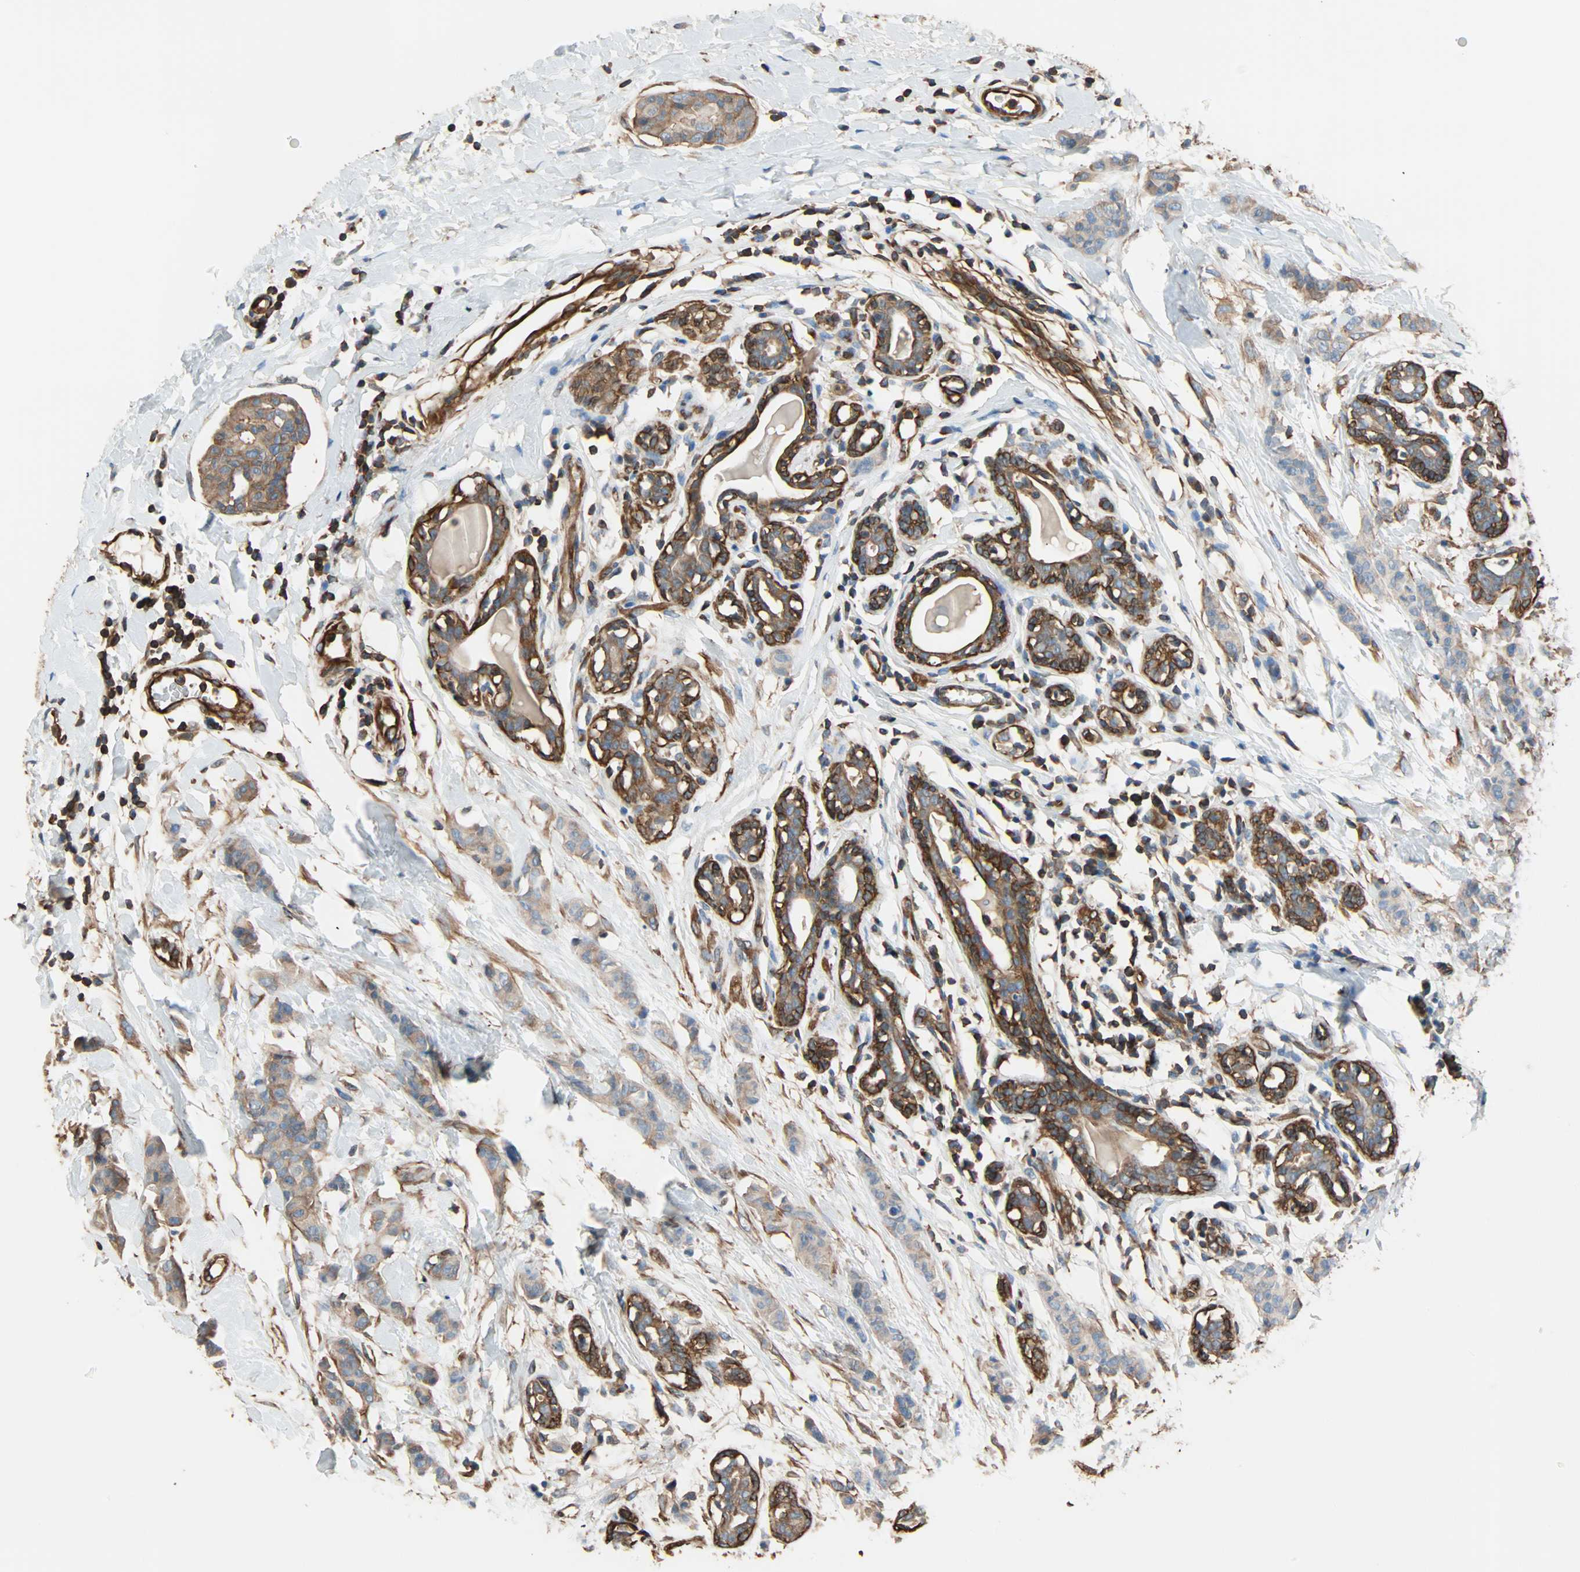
{"staining": {"intensity": "weak", "quantity": ">75%", "location": "cytoplasmic/membranous"}, "tissue": "breast cancer", "cell_type": "Tumor cells", "image_type": "cancer", "snomed": [{"axis": "morphology", "description": "Normal tissue, NOS"}, {"axis": "morphology", "description": "Duct carcinoma"}, {"axis": "topography", "description": "Breast"}], "caption": "The image demonstrates a brown stain indicating the presence of a protein in the cytoplasmic/membranous of tumor cells in breast cancer (infiltrating ductal carcinoma).", "gene": "GALNT10", "patient": {"sex": "female", "age": 40}}